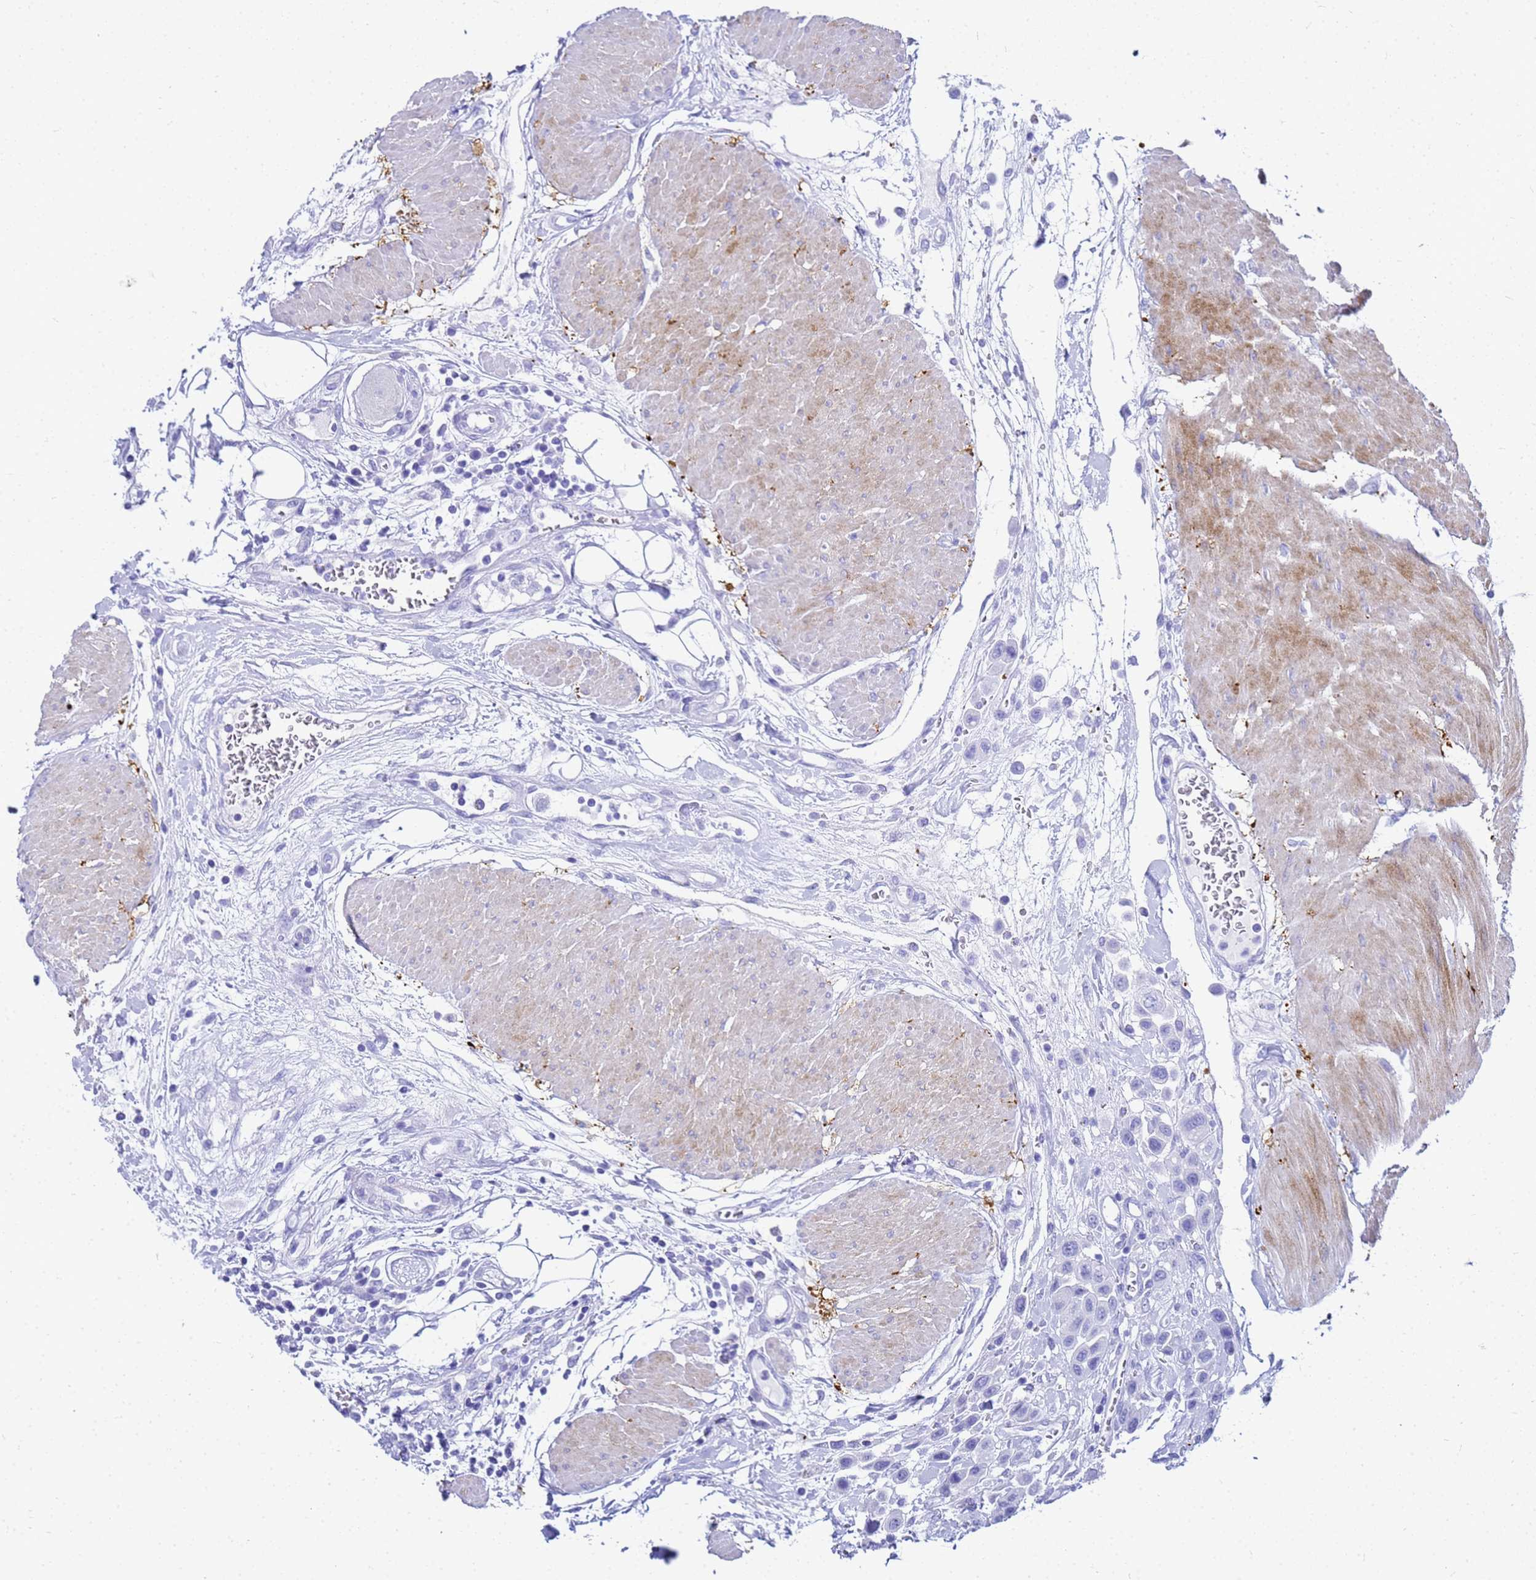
{"staining": {"intensity": "negative", "quantity": "none", "location": "none"}, "tissue": "urothelial cancer", "cell_type": "Tumor cells", "image_type": "cancer", "snomed": [{"axis": "morphology", "description": "Urothelial carcinoma, High grade"}, {"axis": "topography", "description": "Urinary bladder"}], "caption": "Tumor cells show no significant protein staining in urothelial cancer.", "gene": "CKB", "patient": {"sex": "male", "age": 50}}